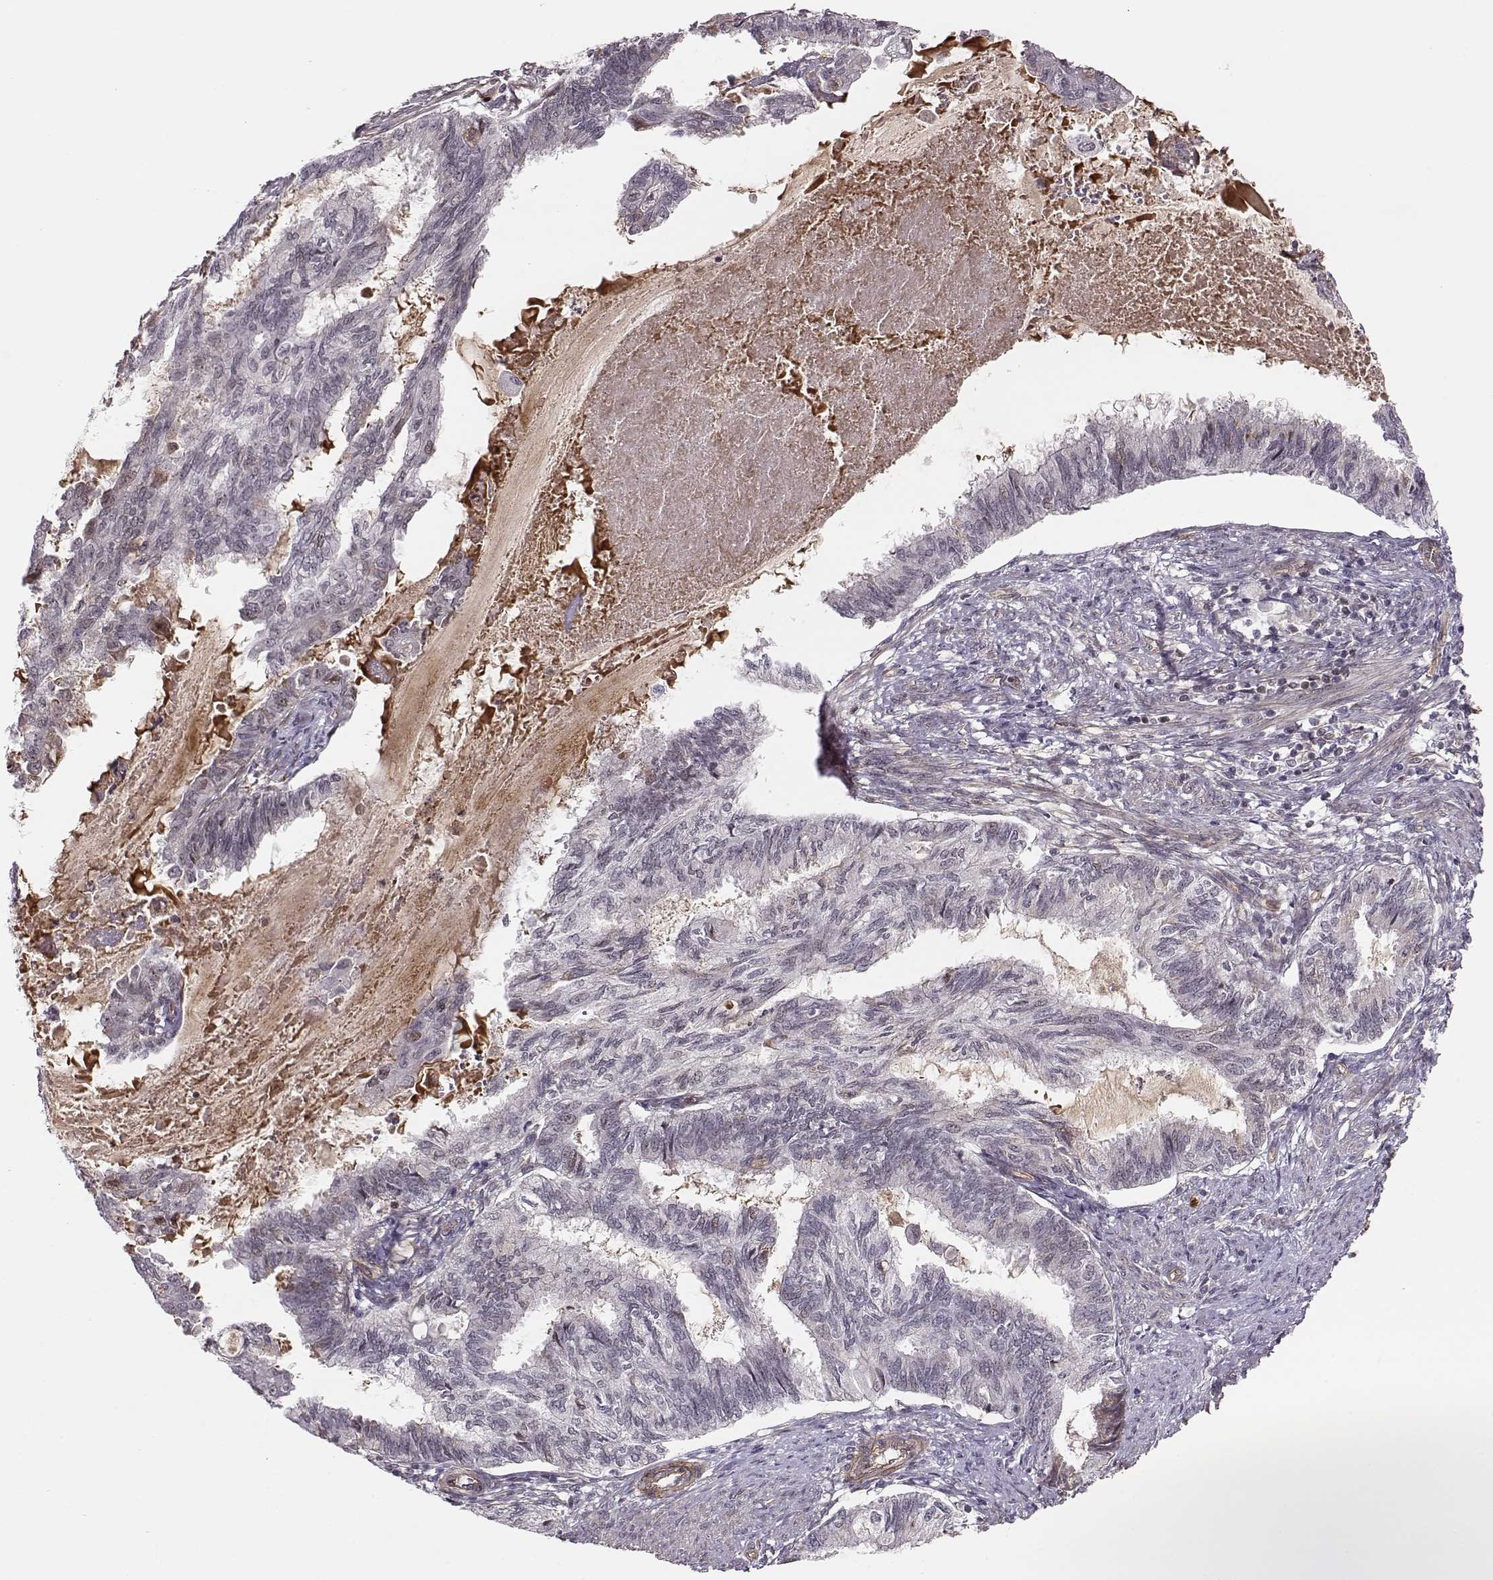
{"staining": {"intensity": "negative", "quantity": "none", "location": "none"}, "tissue": "endometrial cancer", "cell_type": "Tumor cells", "image_type": "cancer", "snomed": [{"axis": "morphology", "description": "Adenocarcinoma, NOS"}, {"axis": "topography", "description": "Endometrium"}], "caption": "This image is of endometrial cancer stained with immunohistochemistry (IHC) to label a protein in brown with the nuclei are counter-stained blue. There is no staining in tumor cells. (Immunohistochemistry (ihc), brightfield microscopy, high magnification).", "gene": "CIR1", "patient": {"sex": "female", "age": 86}}